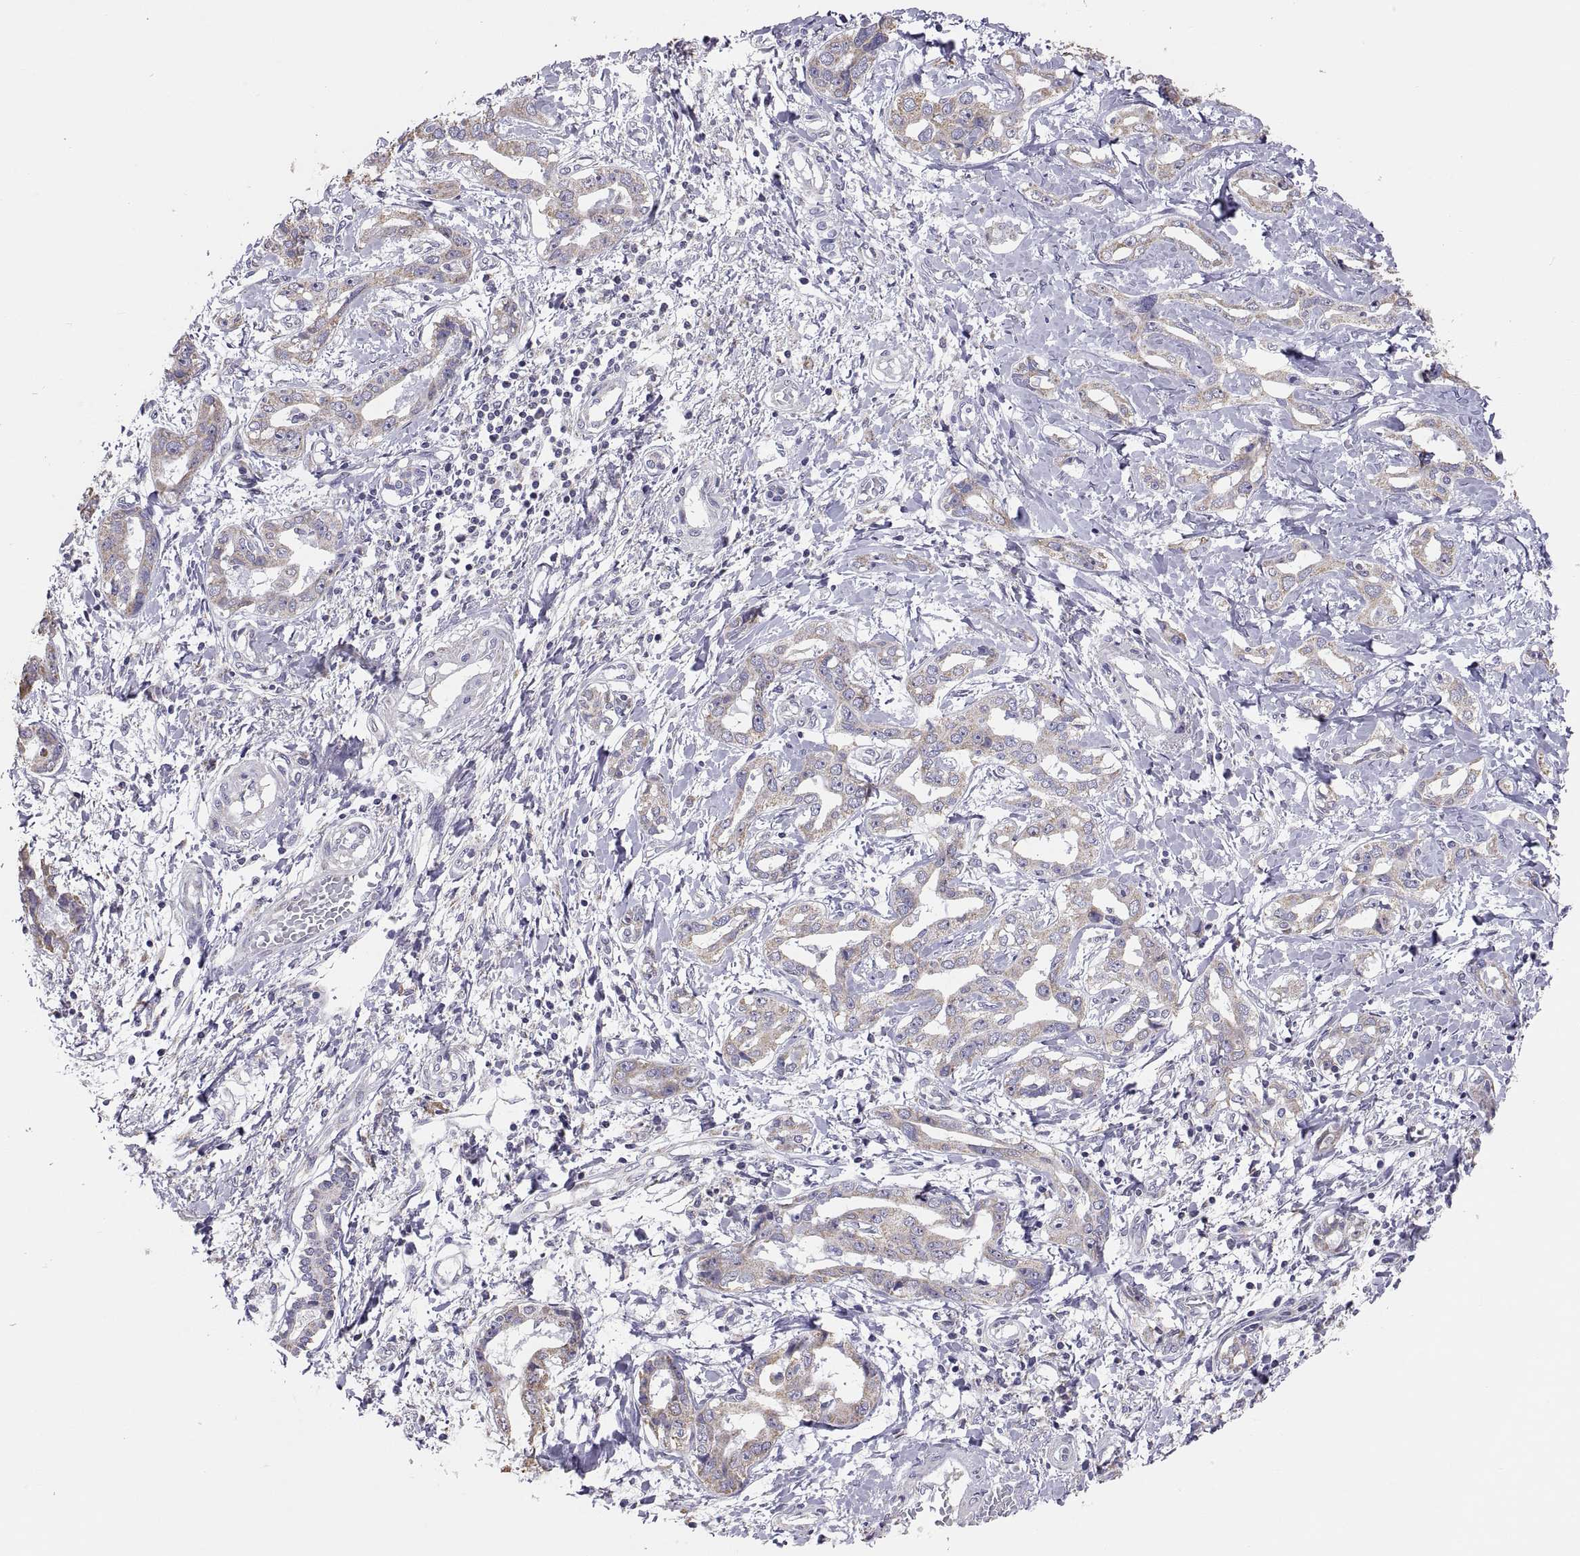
{"staining": {"intensity": "weak", "quantity": ">75%", "location": "cytoplasmic/membranous"}, "tissue": "liver cancer", "cell_type": "Tumor cells", "image_type": "cancer", "snomed": [{"axis": "morphology", "description": "Cholangiocarcinoma"}, {"axis": "topography", "description": "Liver"}], "caption": "An IHC histopathology image of tumor tissue is shown. Protein staining in brown highlights weak cytoplasmic/membranous positivity in liver cancer within tumor cells.", "gene": "TNNC1", "patient": {"sex": "male", "age": 59}}